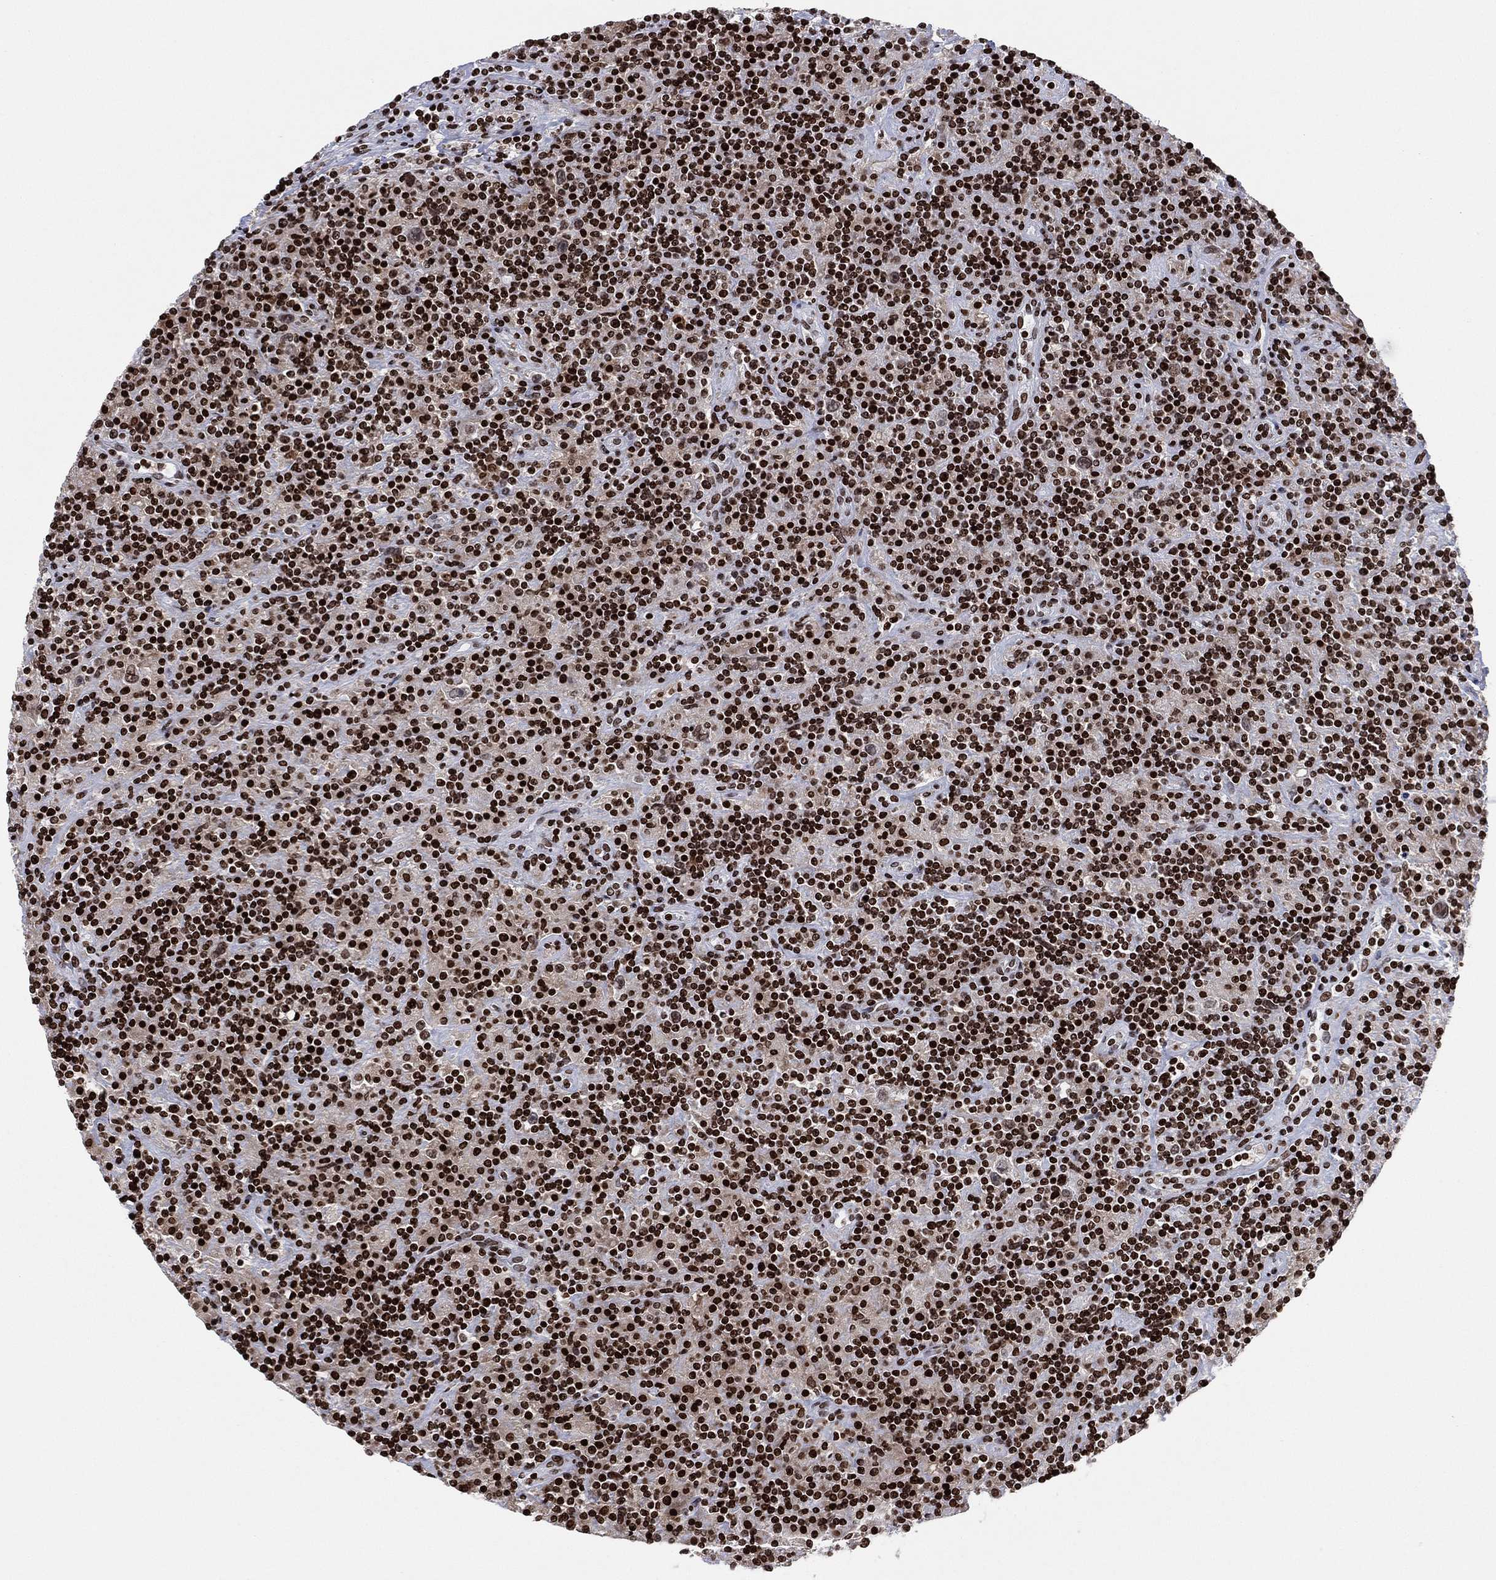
{"staining": {"intensity": "moderate", "quantity": "25%-75%", "location": "nuclear"}, "tissue": "lymphoma", "cell_type": "Tumor cells", "image_type": "cancer", "snomed": [{"axis": "morphology", "description": "Hodgkin's disease, NOS"}, {"axis": "topography", "description": "Lymph node"}], "caption": "Protein staining reveals moderate nuclear staining in about 25%-75% of tumor cells in Hodgkin's disease. (IHC, brightfield microscopy, high magnification).", "gene": "MFSD14A", "patient": {"sex": "male", "age": 70}}